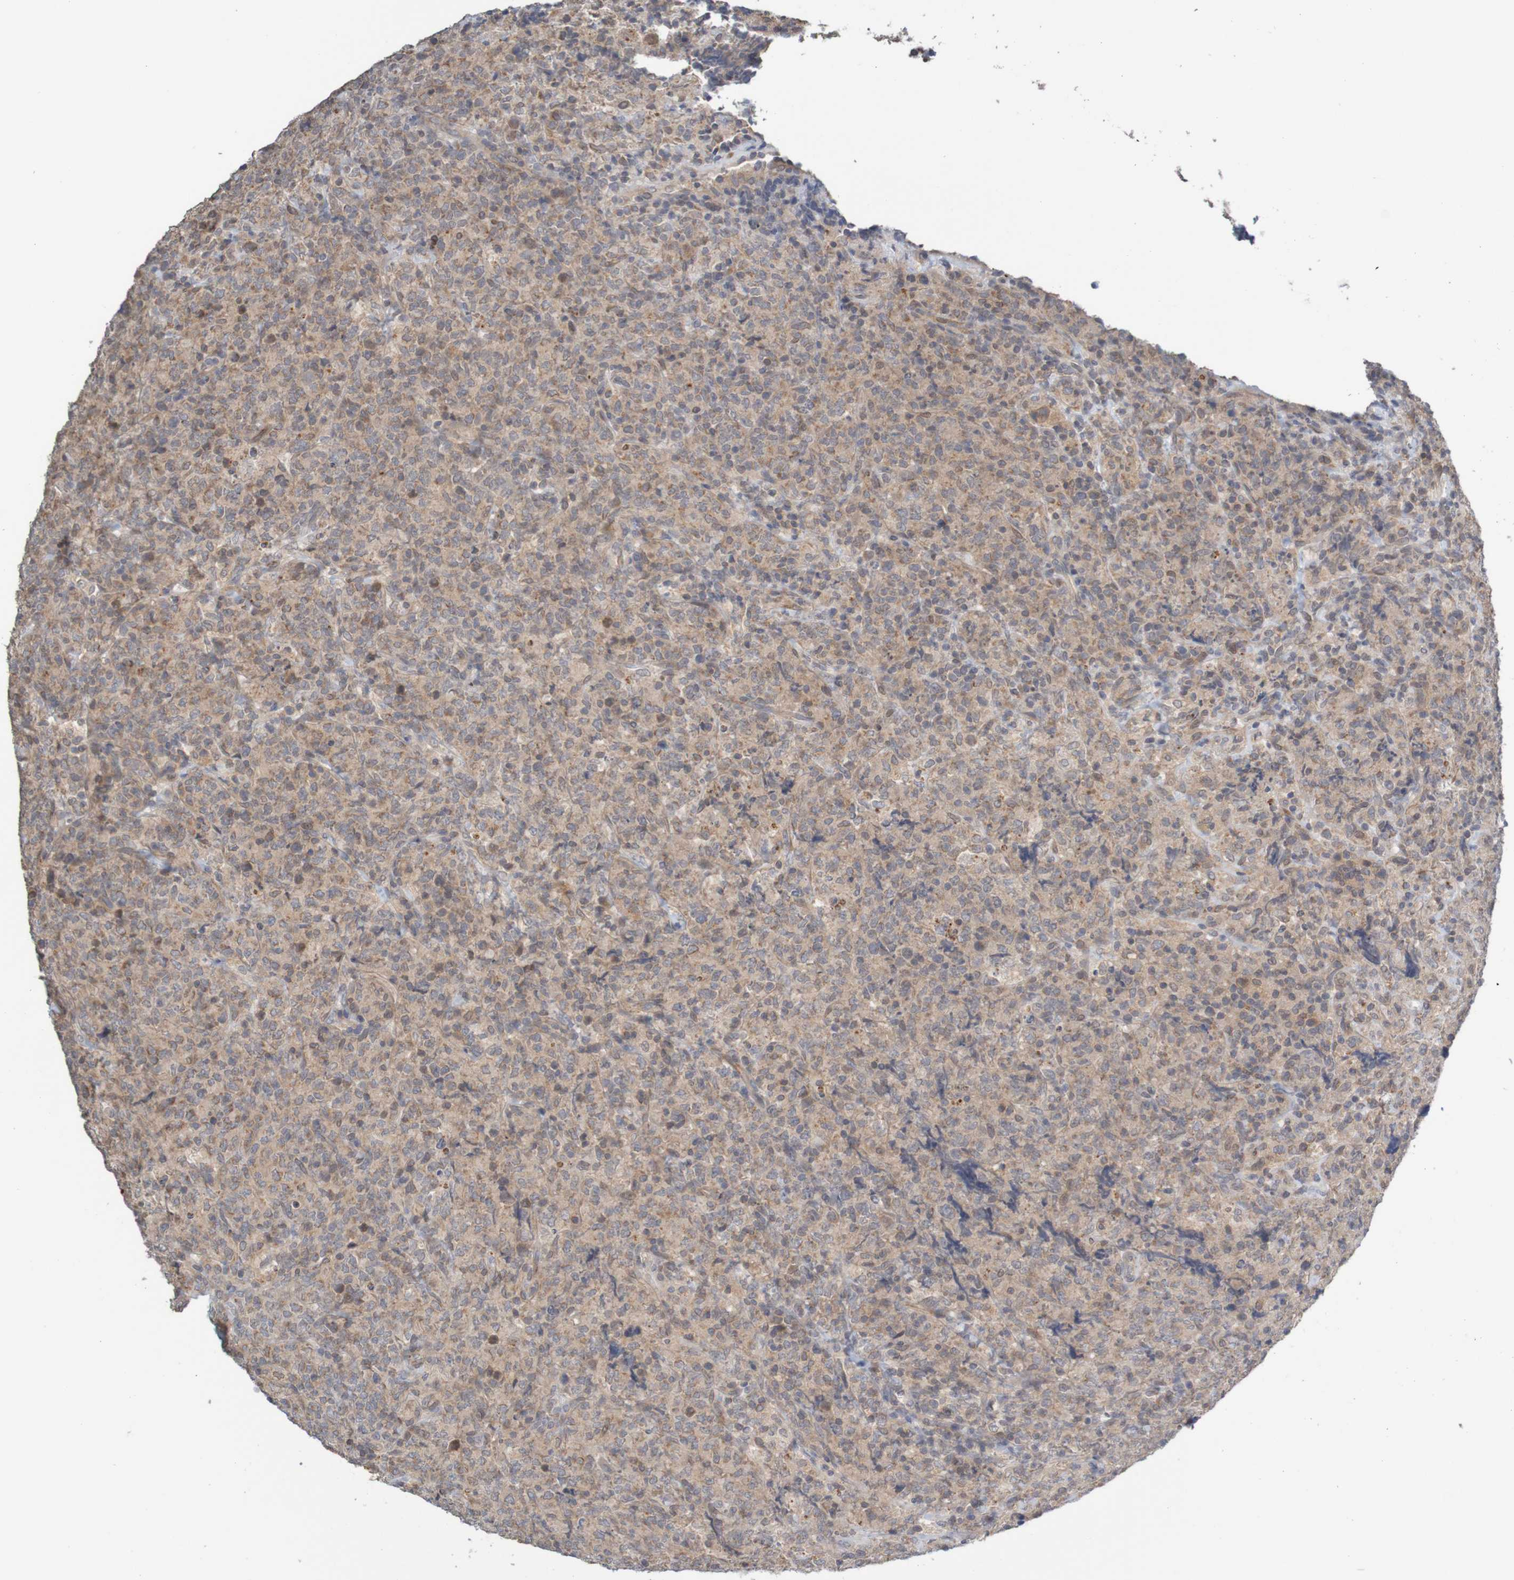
{"staining": {"intensity": "weak", "quantity": "25%-75%", "location": "cytoplasmic/membranous"}, "tissue": "lymphoma", "cell_type": "Tumor cells", "image_type": "cancer", "snomed": [{"axis": "morphology", "description": "Malignant lymphoma, non-Hodgkin's type, High grade"}, {"axis": "topography", "description": "Tonsil"}], "caption": "This micrograph demonstrates IHC staining of malignant lymphoma, non-Hodgkin's type (high-grade), with low weak cytoplasmic/membranous expression in about 25%-75% of tumor cells.", "gene": "ANKK1", "patient": {"sex": "female", "age": 36}}